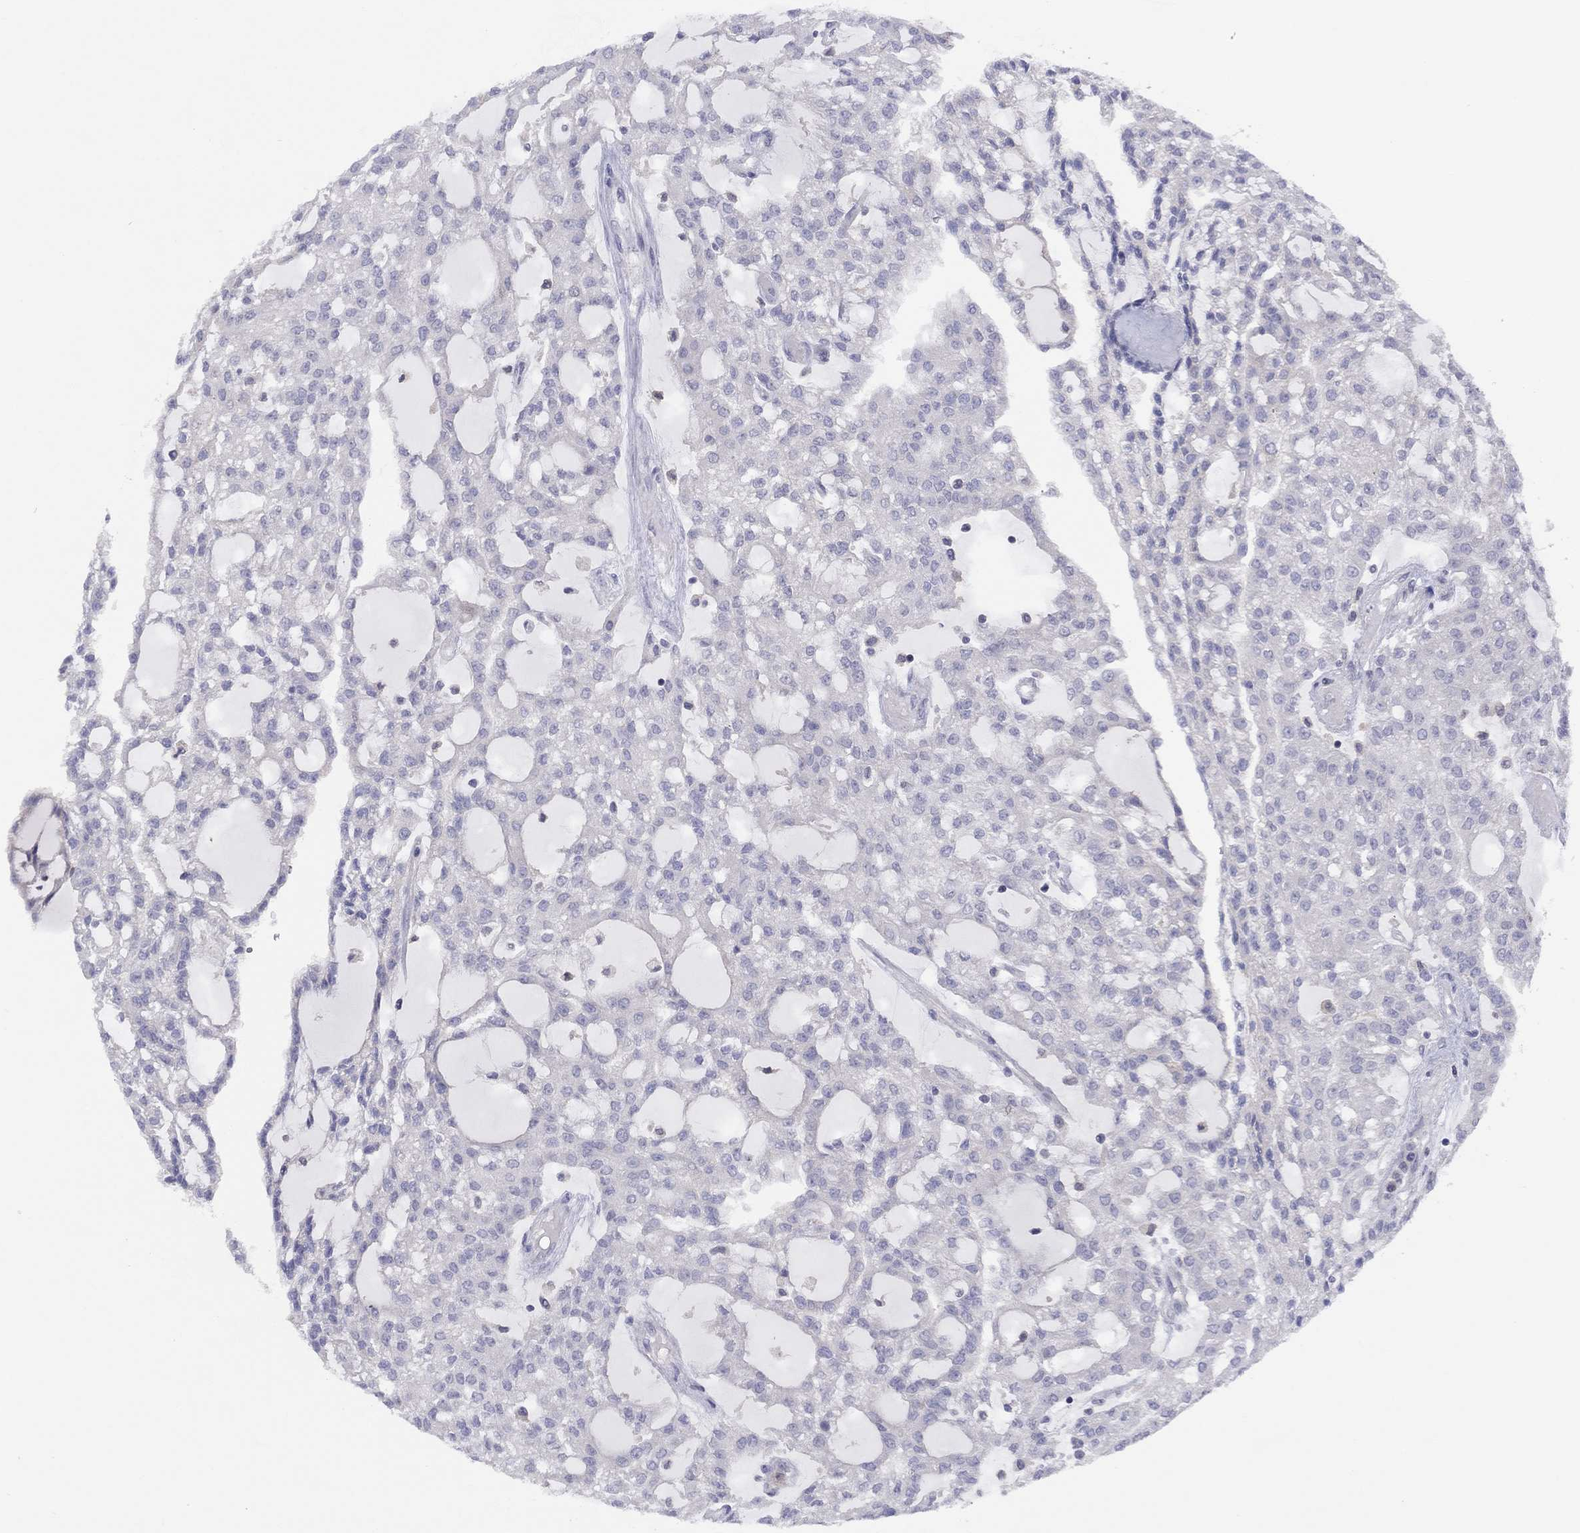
{"staining": {"intensity": "negative", "quantity": "none", "location": "none"}, "tissue": "renal cancer", "cell_type": "Tumor cells", "image_type": "cancer", "snomed": [{"axis": "morphology", "description": "Adenocarcinoma, NOS"}, {"axis": "topography", "description": "Kidney"}], "caption": "Tumor cells are negative for protein expression in human renal cancer. Brightfield microscopy of IHC stained with DAB (3,3'-diaminobenzidine) (brown) and hematoxylin (blue), captured at high magnification.", "gene": "CYP2B6", "patient": {"sex": "male", "age": 63}}